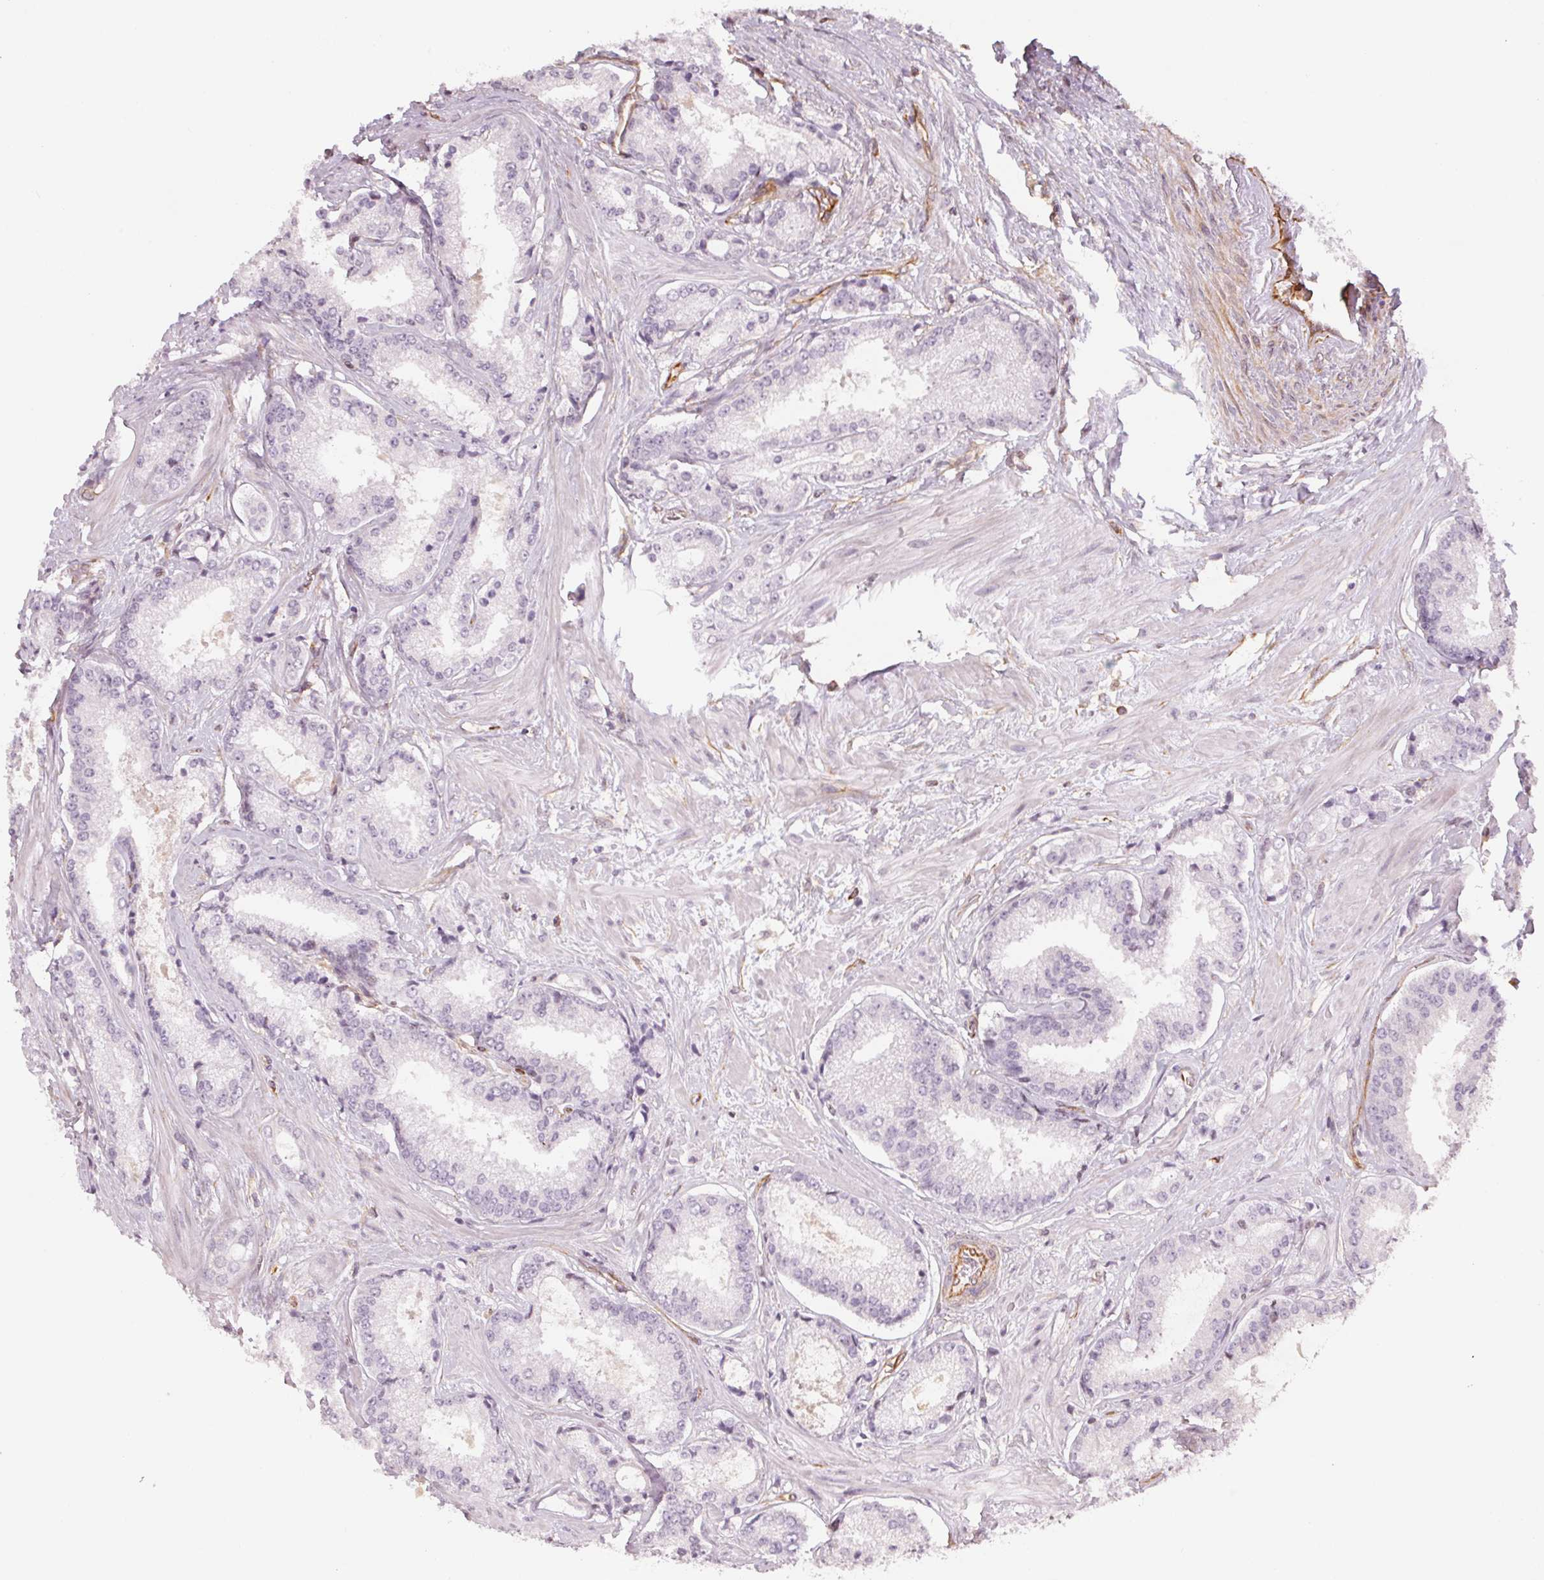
{"staining": {"intensity": "negative", "quantity": "none", "location": "none"}, "tissue": "prostate cancer", "cell_type": "Tumor cells", "image_type": "cancer", "snomed": [{"axis": "morphology", "description": "Adenocarcinoma, Low grade"}, {"axis": "topography", "description": "Prostate"}], "caption": "This is a photomicrograph of immunohistochemistry (IHC) staining of low-grade adenocarcinoma (prostate), which shows no expression in tumor cells.", "gene": "FOXR2", "patient": {"sex": "male", "age": 56}}